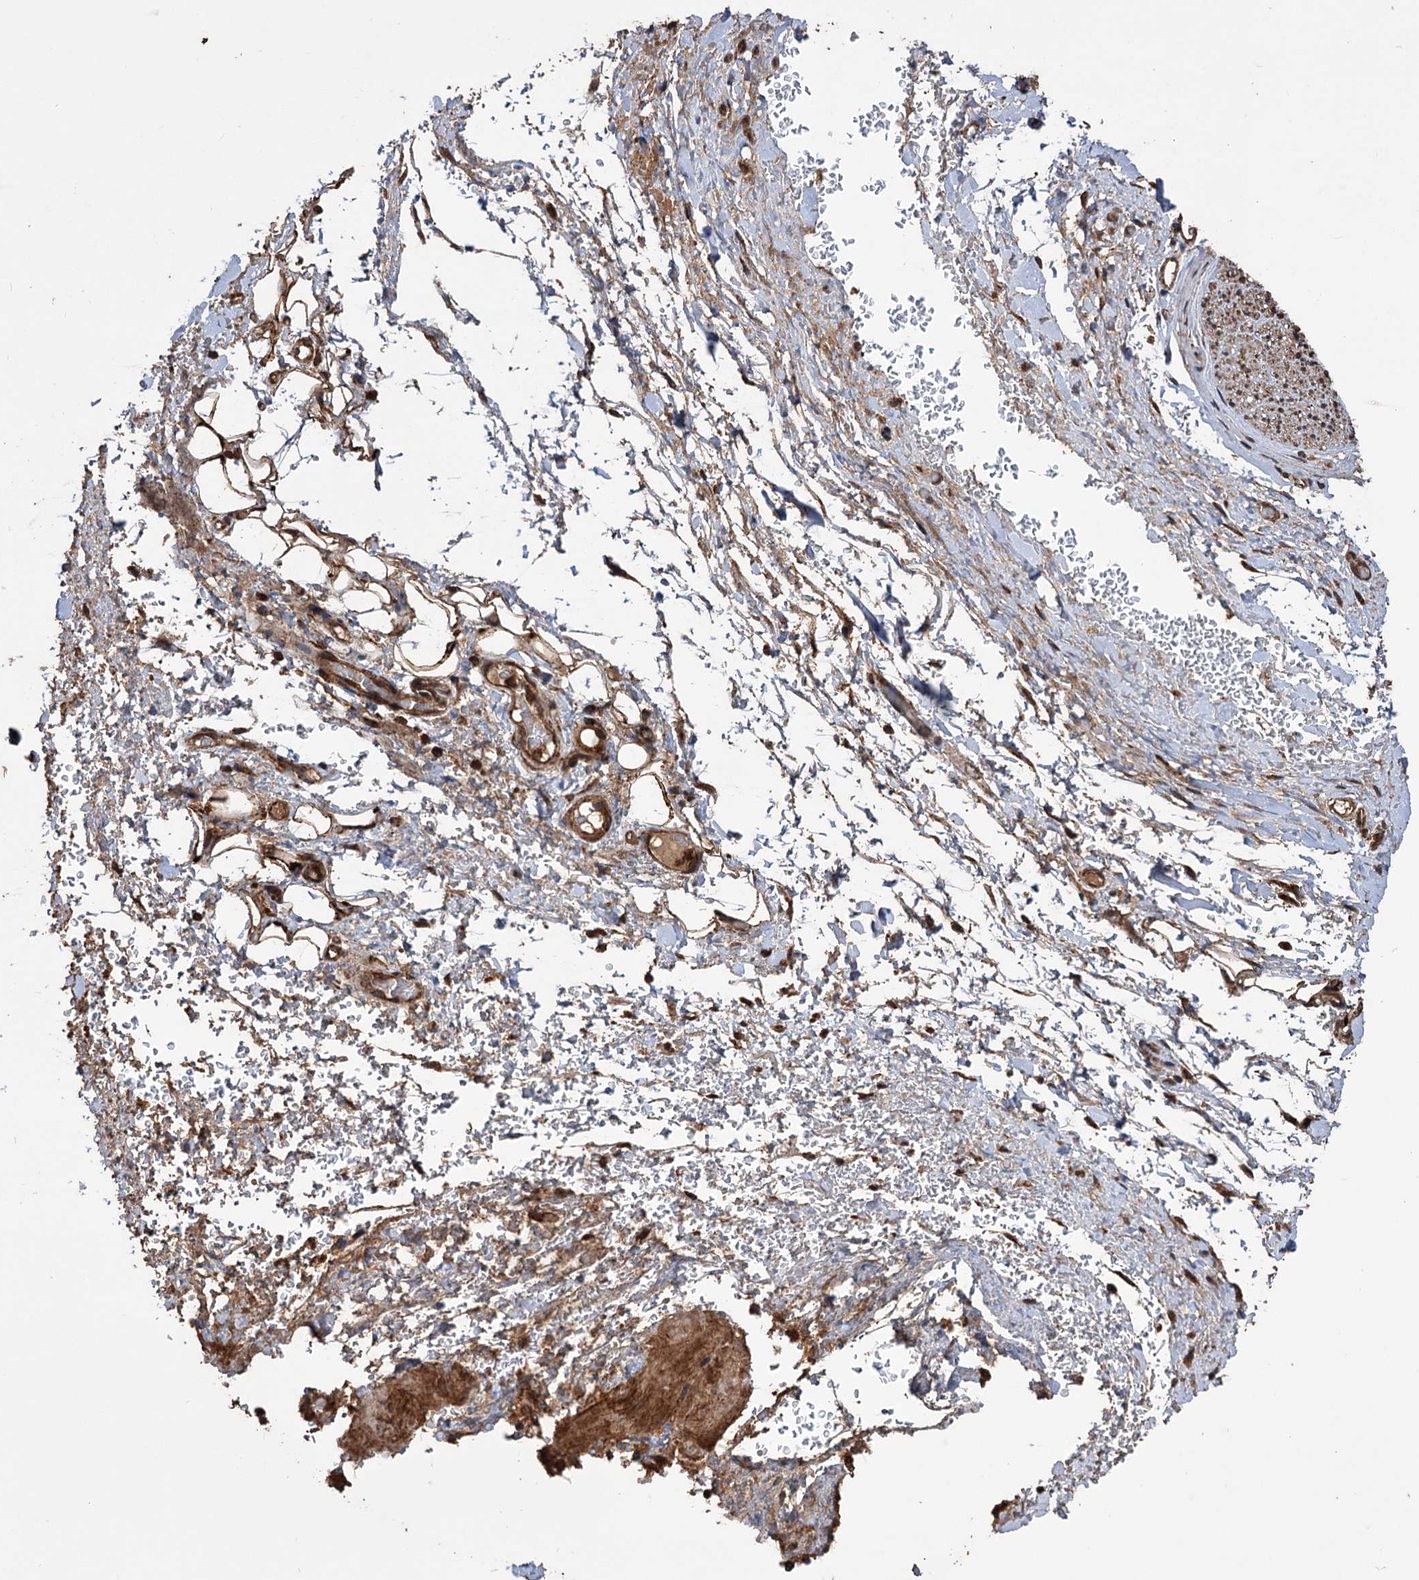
{"staining": {"intensity": "strong", "quantity": ">75%", "location": "cytoplasmic/membranous"}, "tissue": "adipose tissue", "cell_type": "Adipocytes", "image_type": "normal", "snomed": [{"axis": "morphology", "description": "Normal tissue, NOS"}, {"axis": "morphology", "description": "Adenocarcinoma, NOS"}, {"axis": "topography", "description": "Stomach, upper"}, {"axis": "topography", "description": "Peripheral nerve tissue"}], "caption": "Approximately >75% of adipocytes in benign adipose tissue reveal strong cytoplasmic/membranous protein staining as visualized by brown immunohistochemical staining.", "gene": "IPO4", "patient": {"sex": "male", "age": 62}}